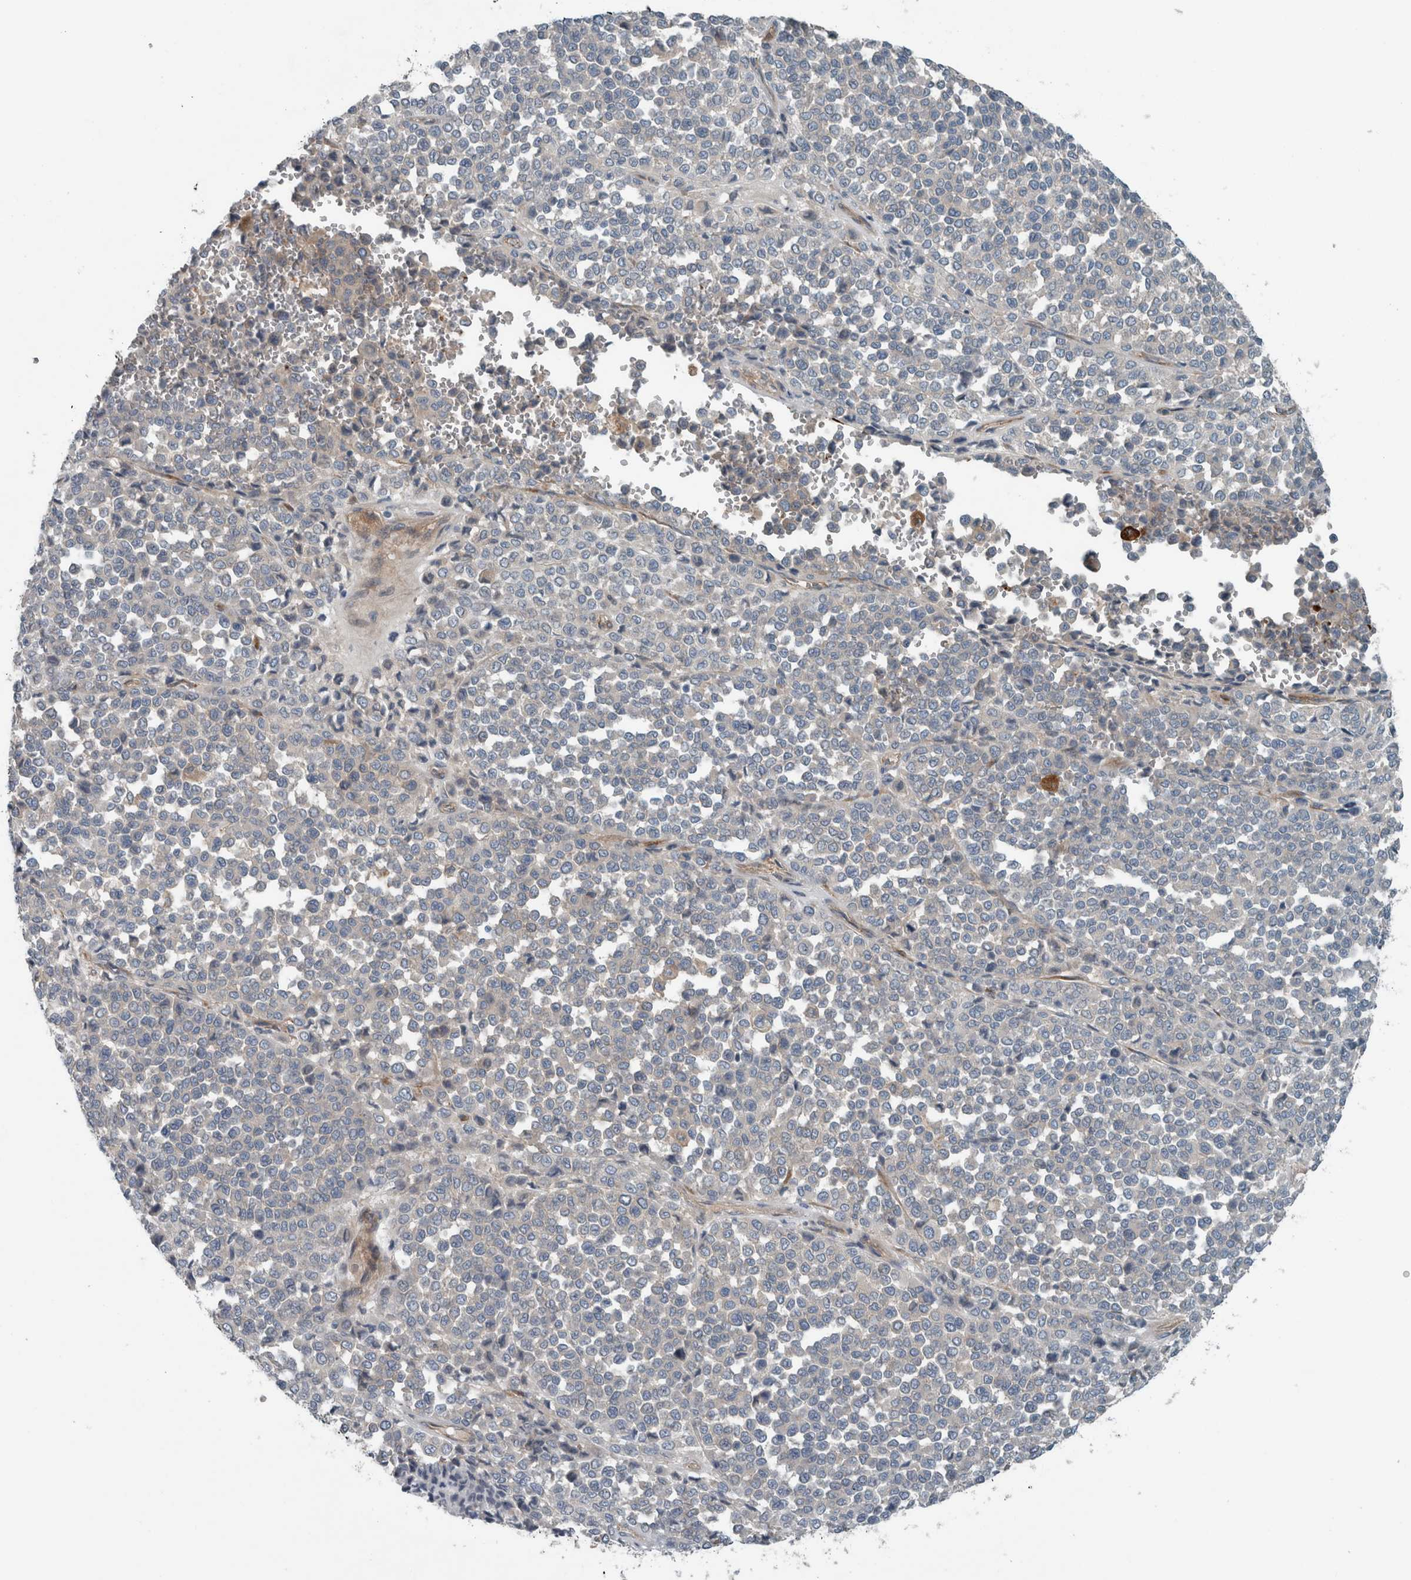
{"staining": {"intensity": "negative", "quantity": "none", "location": "none"}, "tissue": "melanoma", "cell_type": "Tumor cells", "image_type": "cancer", "snomed": [{"axis": "morphology", "description": "Malignant melanoma, Metastatic site"}, {"axis": "topography", "description": "Pancreas"}], "caption": "DAB (3,3'-diaminobenzidine) immunohistochemical staining of melanoma demonstrates no significant positivity in tumor cells. (Brightfield microscopy of DAB immunohistochemistry (IHC) at high magnification).", "gene": "GLT8D2", "patient": {"sex": "female", "age": 30}}